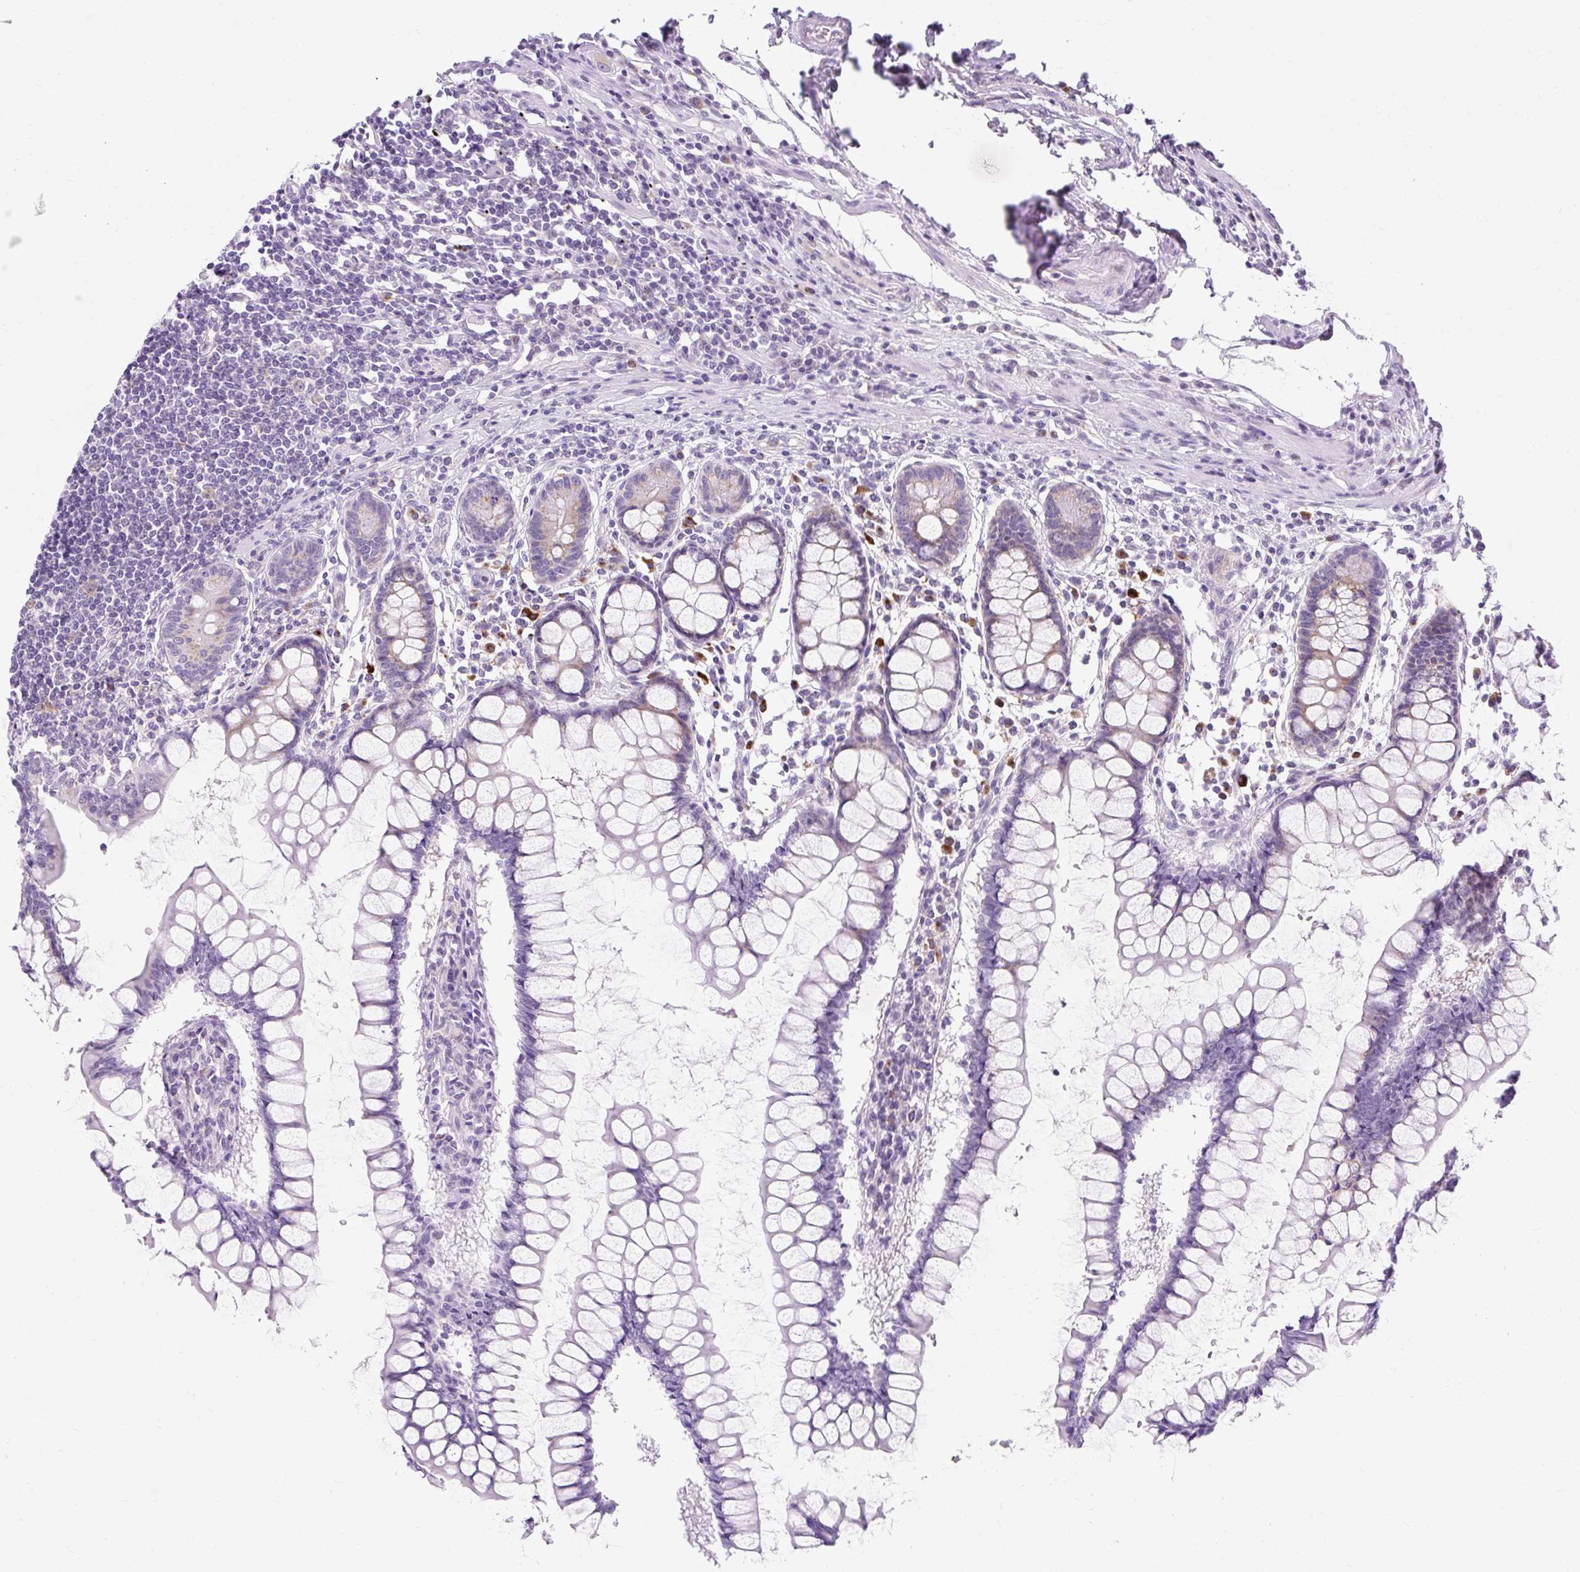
{"staining": {"intensity": "negative", "quantity": "none", "location": "none"}, "tissue": "colon", "cell_type": "Endothelial cells", "image_type": "normal", "snomed": [{"axis": "morphology", "description": "Normal tissue, NOS"}, {"axis": "morphology", "description": "Adenocarcinoma, NOS"}, {"axis": "topography", "description": "Colon"}], "caption": "An image of human colon is negative for staining in endothelial cells.", "gene": "GOLGA8A", "patient": {"sex": "female", "age": 55}}